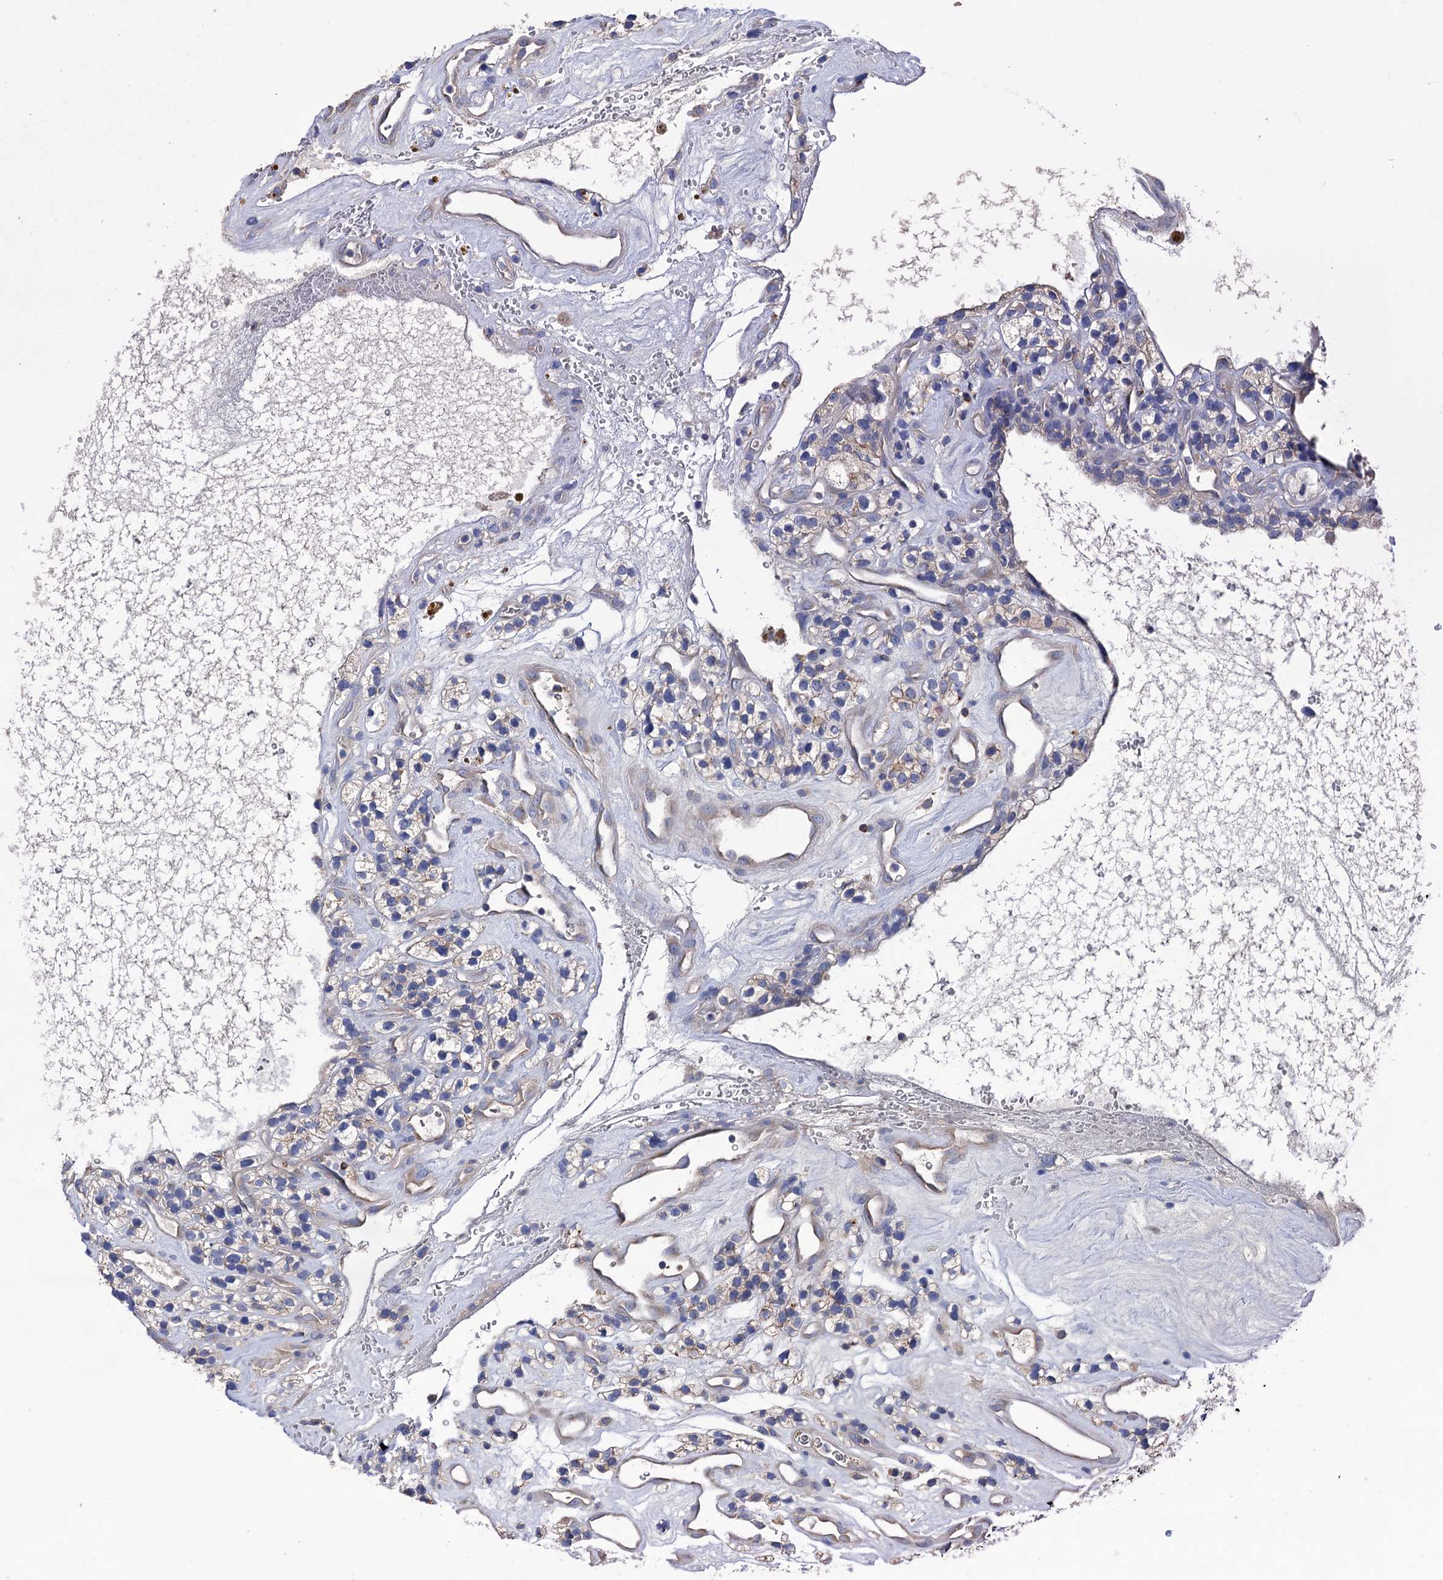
{"staining": {"intensity": "strong", "quantity": "<25%", "location": "cytoplasmic/membranous"}, "tissue": "renal cancer", "cell_type": "Tumor cells", "image_type": "cancer", "snomed": [{"axis": "morphology", "description": "Adenocarcinoma, NOS"}, {"axis": "topography", "description": "Kidney"}], "caption": "The histopathology image displays staining of renal cancer (adenocarcinoma), revealing strong cytoplasmic/membranous protein expression (brown color) within tumor cells. (Brightfield microscopy of DAB IHC at high magnification).", "gene": "BBS4", "patient": {"sex": "female", "age": 57}}